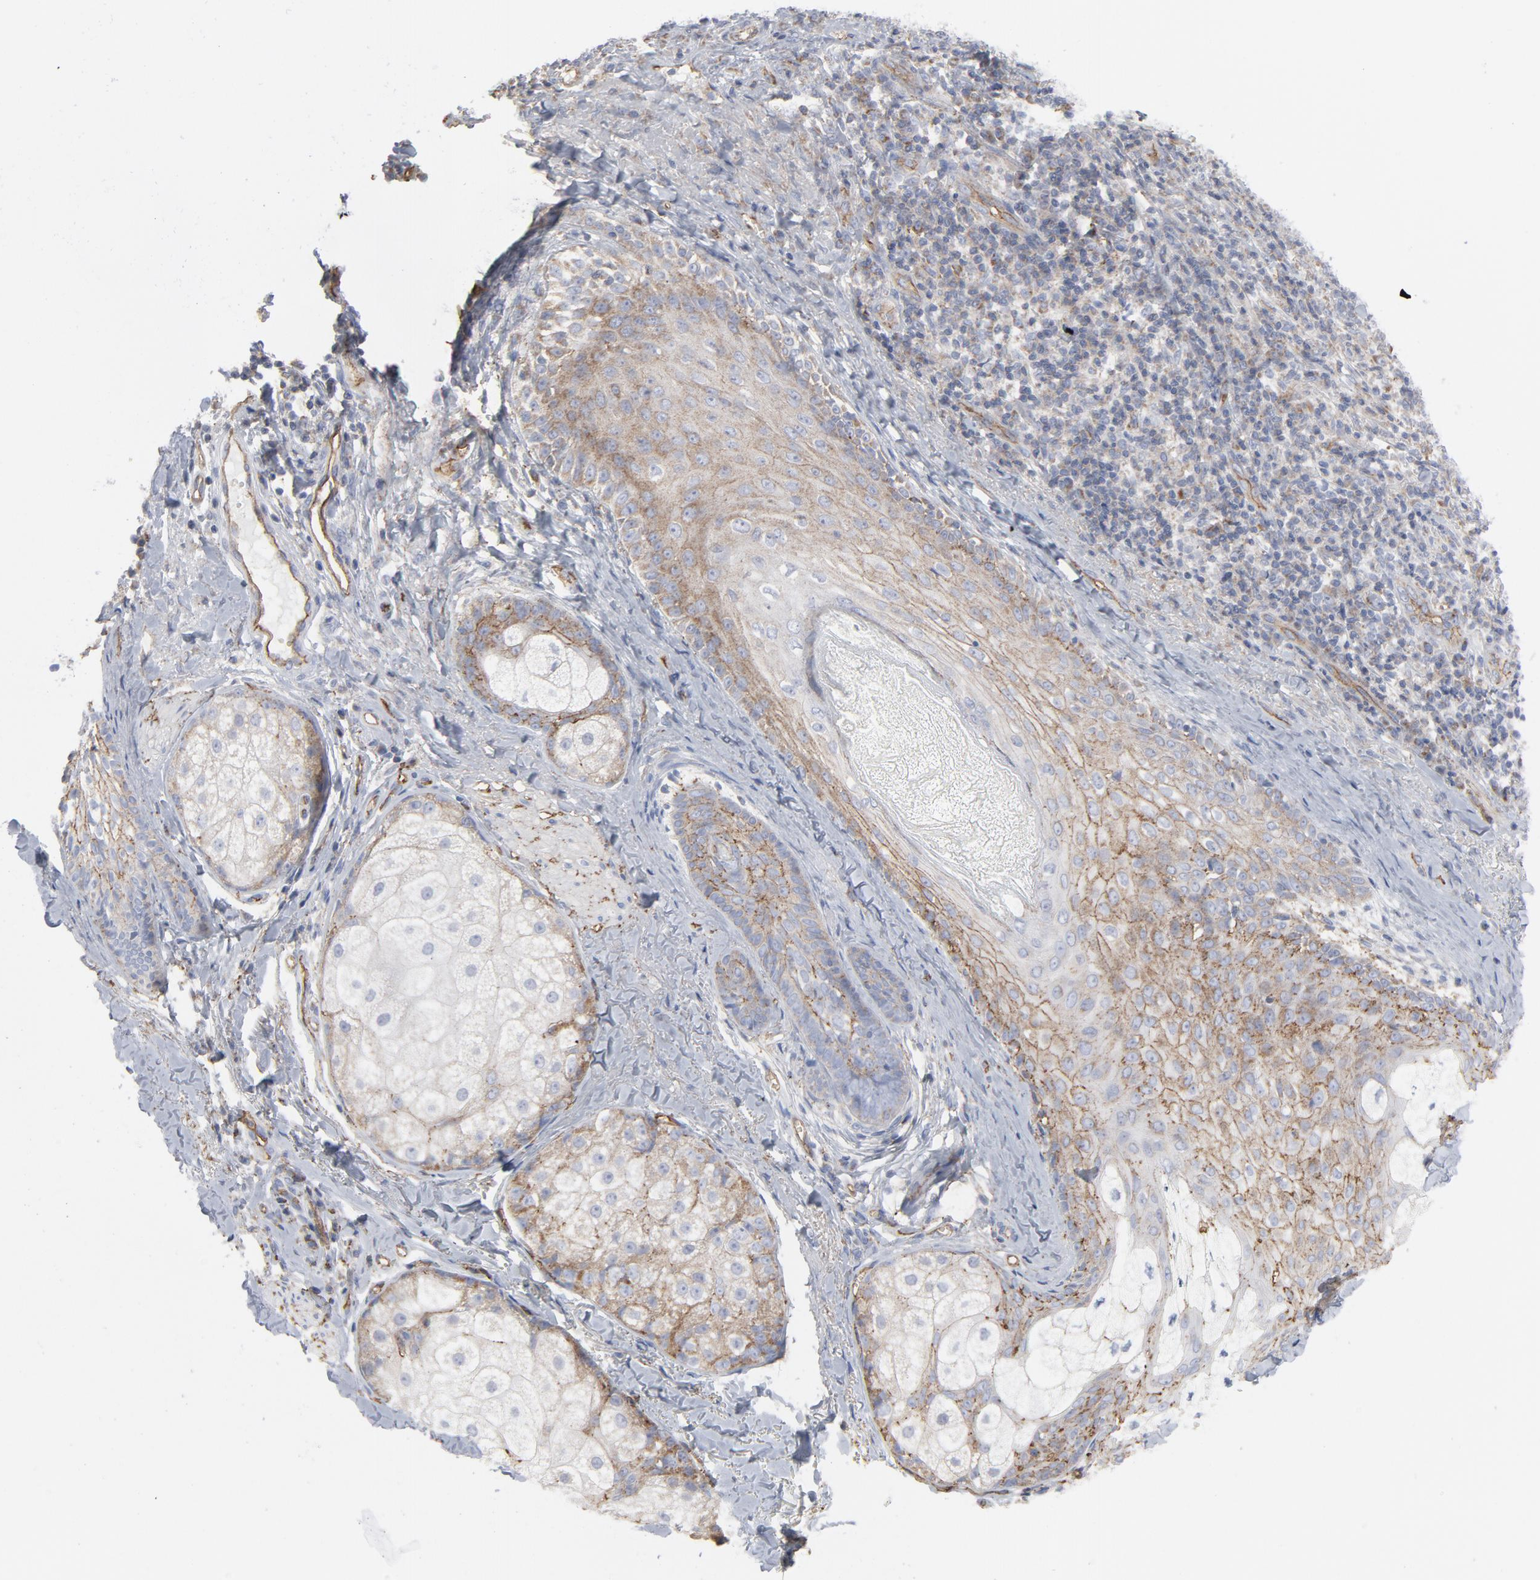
{"staining": {"intensity": "weak", "quantity": ">75%", "location": "cytoplasmic/membranous"}, "tissue": "skin cancer", "cell_type": "Tumor cells", "image_type": "cancer", "snomed": [{"axis": "morphology", "description": "Basal cell carcinoma"}, {"axis": "topography", "description": "Skin"}], "caption": "An image of human skin cancer (basal cell carcinoma) stained for a protein displays weak cytoplasmic/membranous brown staining in tumor cells.", "gene": "OXA1L", "patient": {"sex": "male", "age": 84}}